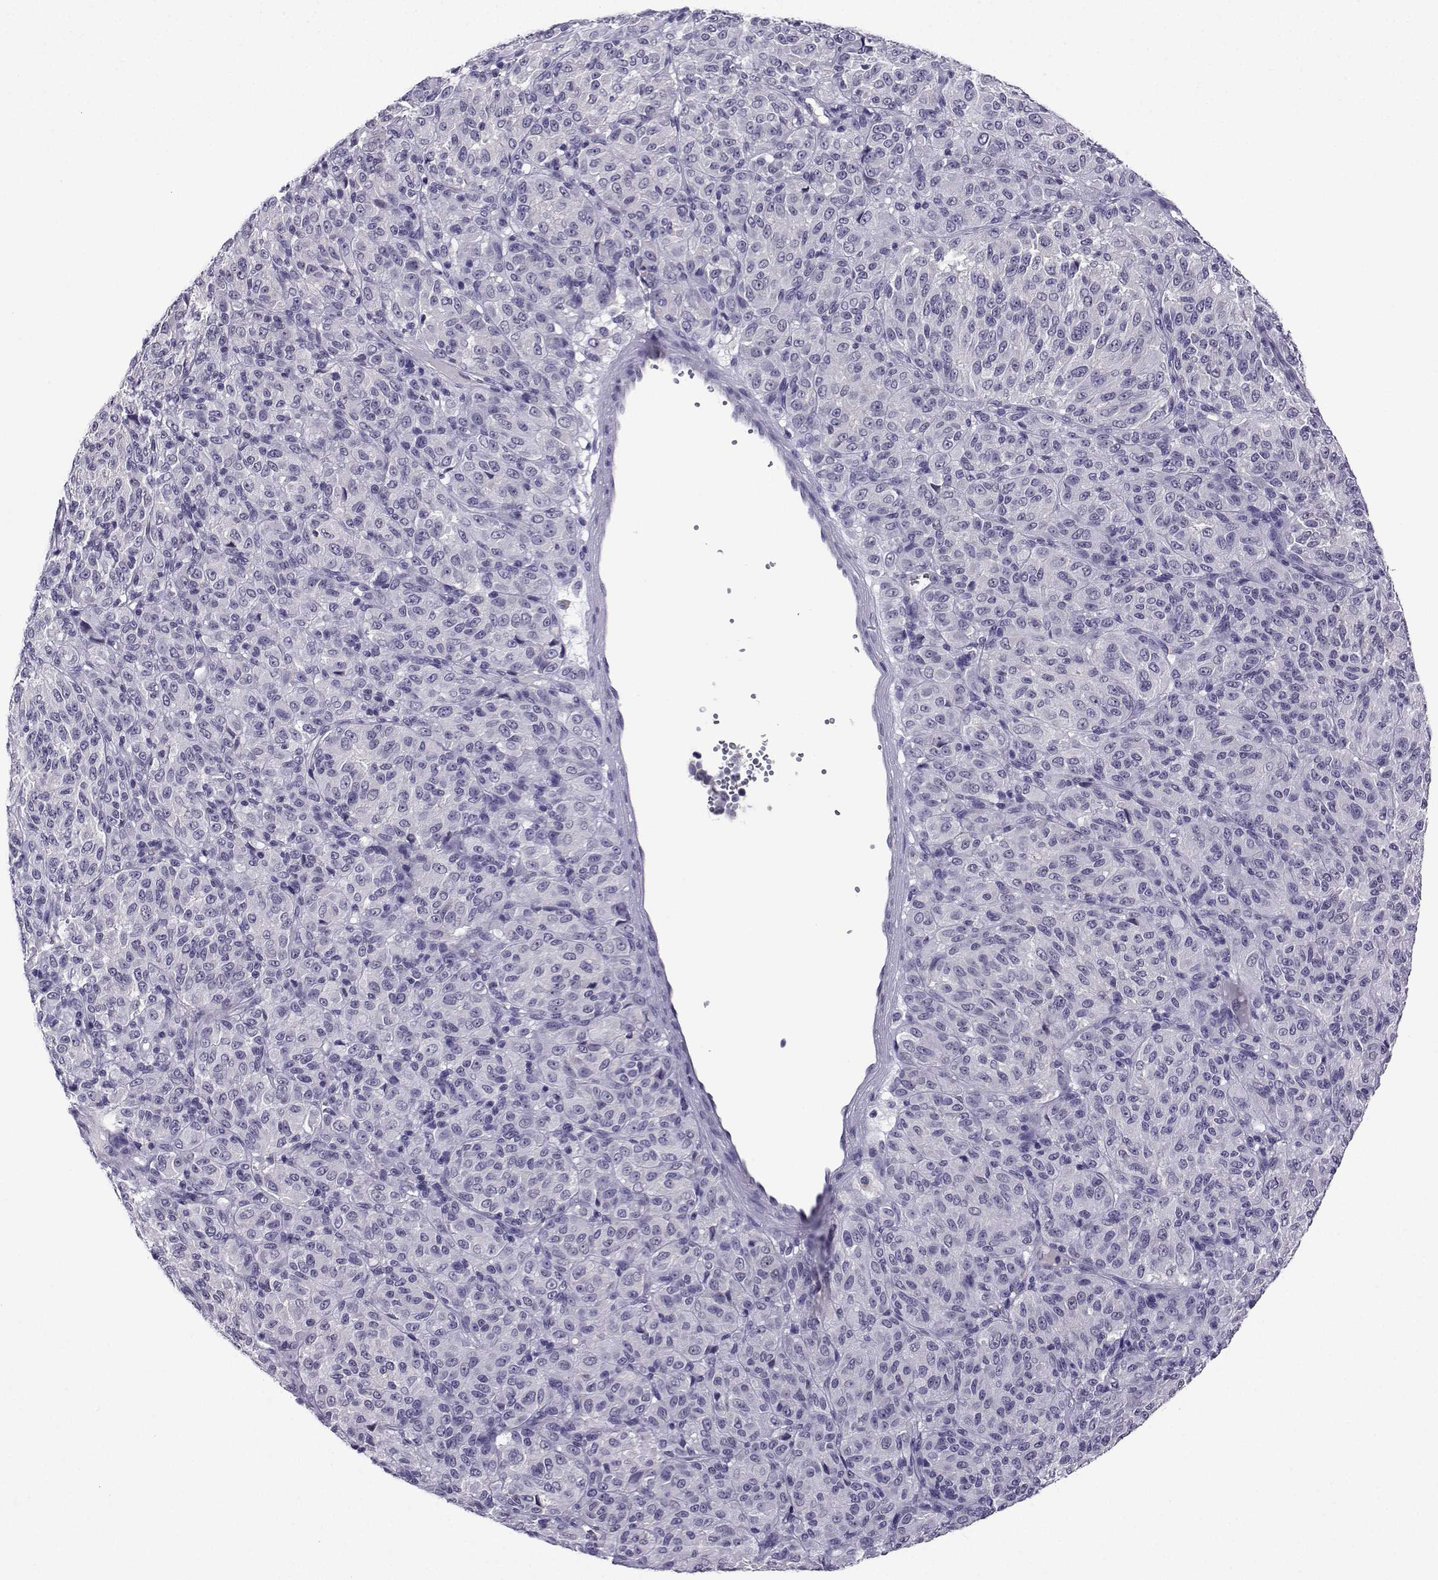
{"staining": {"intensity": "negative", "quantity": "none", "location": "none"}, "tissue": "melanoma", "cell_type": "Tumor cells", "image_type": "cancer", "snomed": [{"axis": "morphology", "description": "Malignant melanoma, Metastatic site"}, {"axis": "topography", "description": "Brain"}], "caption": "This histopathology image is of malignant melanoma (metastatic site) stained with immunohistochemistry (IHC) to label a protein in brown with the nuclei are counter-stained blue. There is no positivity in tumor cells.", "gene": "LRFN2", "patient": {"sex": "female", "age": 56}}